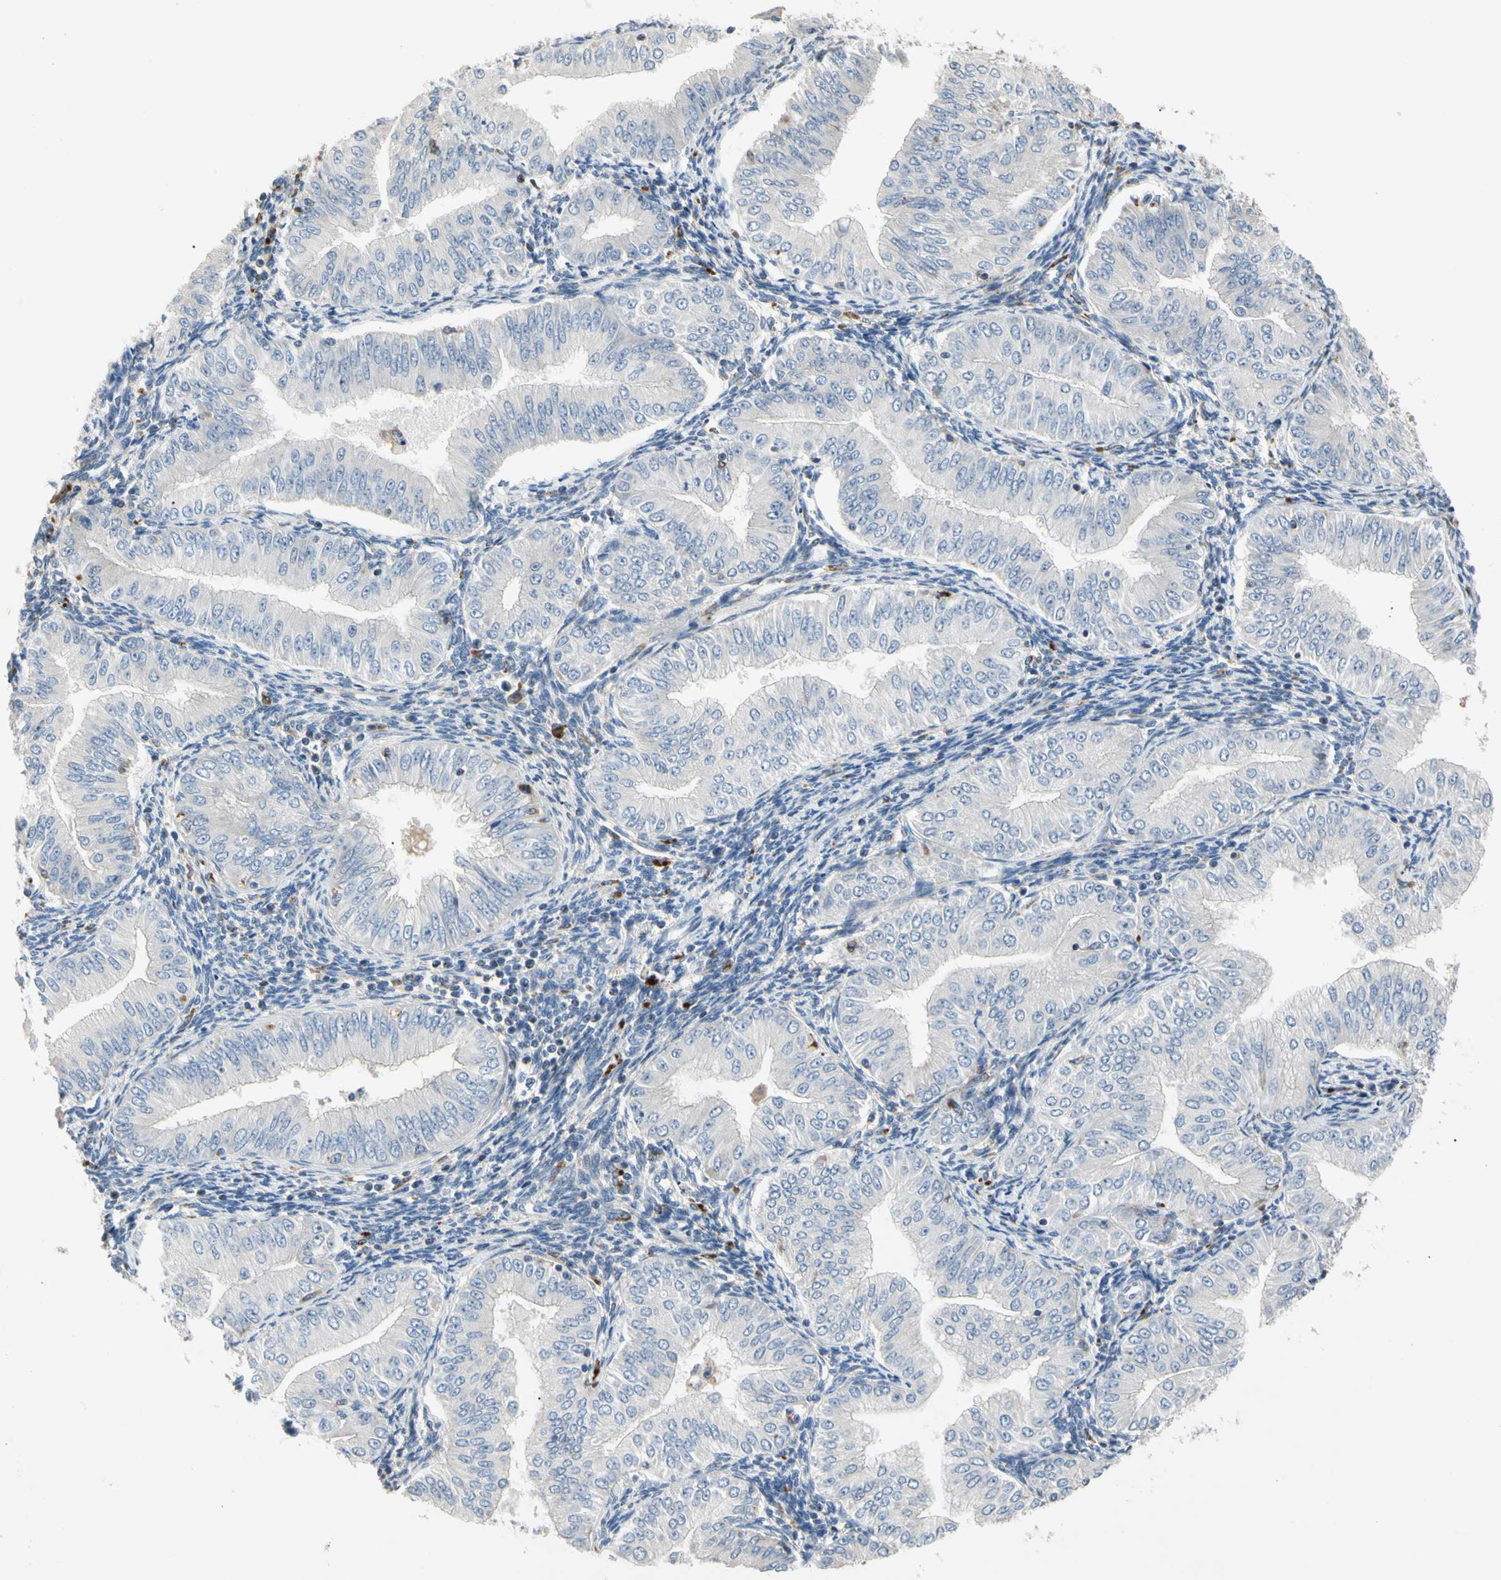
{"staining": {"intensity": "negative", "quantity": "none", "location": "none"}, "tissue": "endometrial cancer", "cell_type": "Tumor cells", "image_type": "cancer", "snomed": [{"axis": "morphology", "description": "Normal tissue, NOS"}, {"axis": "morphology", "description": "Adenocarcinoma, NOS"}, {"axis": "topography", "description": "Endometrium"}], "caption": "An IHC histopathology image of endometrial cancer (adenocarcinoma) is shown. There is no staining in tumor cells of endometrial cancer (adenocarcinoma).", "gene": "ADA2", "patient": {"sex": "female", "age": 53}}